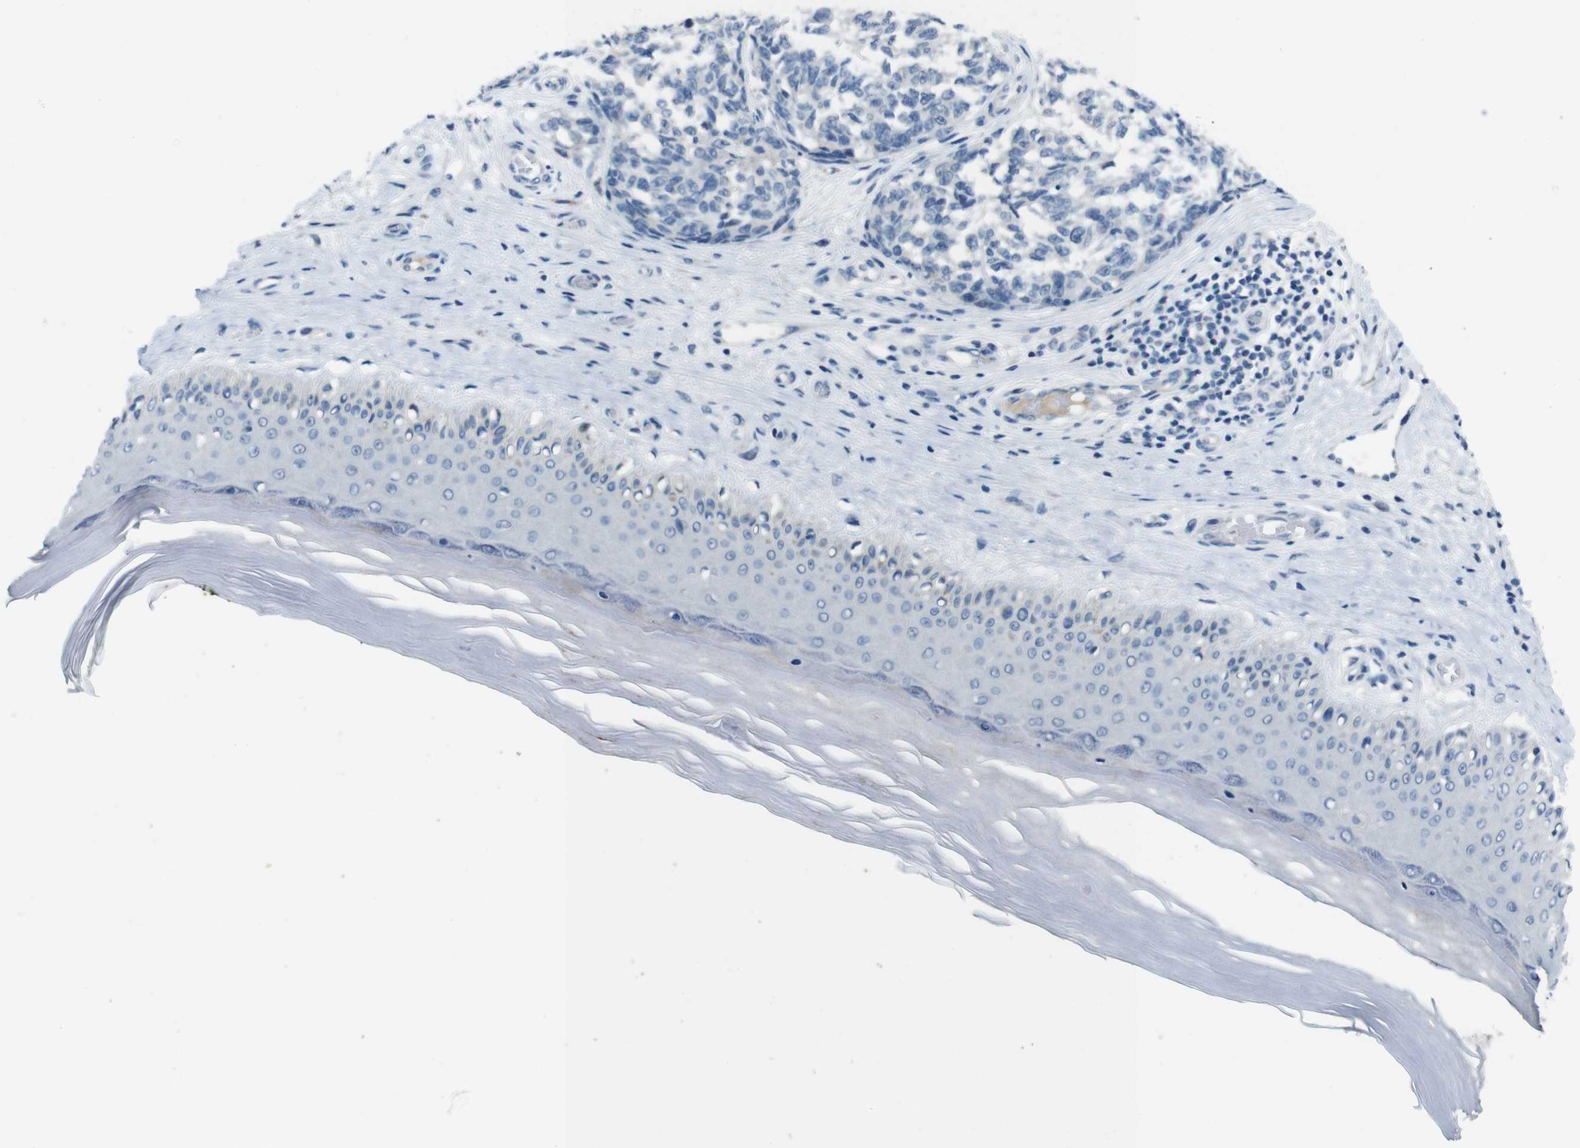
{"staining": {"intensity": "negative", "quantity": "none", "location": "none"}, "tissue": "melanoma", "cell_type": "Tumor cells", "image_type": "cancer", "snomed": [{"axis": "morphology", "description": "Malignant melanoma, NOS"}, {"axis": "topography", "description": "Skin"}], "caption": "Micrograph shows no protein staining in tumor cells of melanoma tissue. (DAB (3,3'-diaminobenzidine) IHC with hematoxylin counter stain).", "gene": "HRH2", "patient": {"sex": "female", "age": 64}}